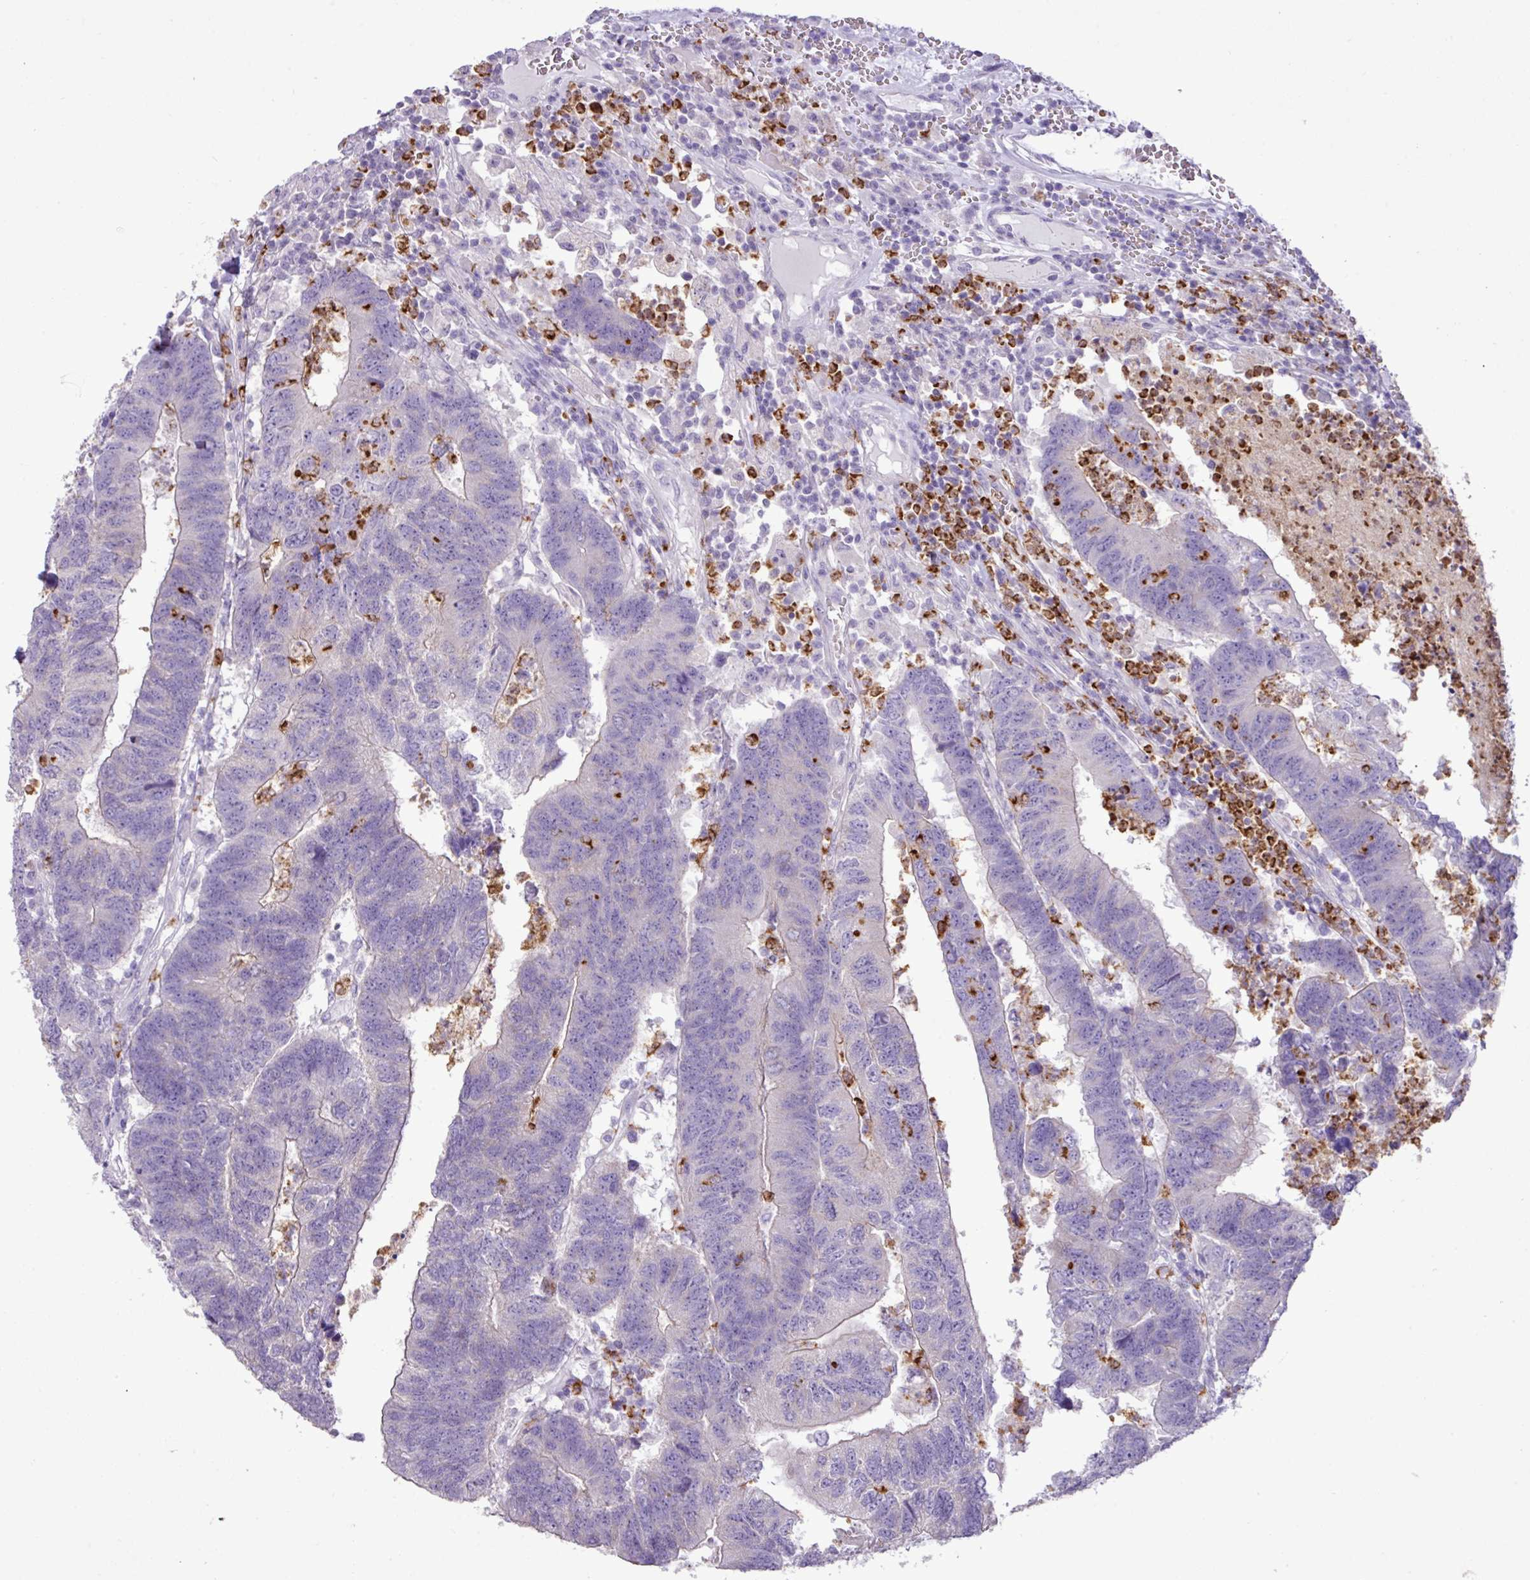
{"staining": {"intensity": "negative", "quantity": "none", "location": "none"}, "tissue": "colorectal cancer", "cell_type": "Tumor cells", "image_type": "cancer", "snomed": [{"axis": "morphology", "description": "Adenocarcinoma, NOS"}, {"axis": "topography", "description": "Colon"}], "caption": "Adenocarcinoma (colorectal) was stained to show a protein in brown. There is no significant positivity in tumor cells.", "gene": "ZSCAN5A", "patient": {"sex": "female", "age": 48}}